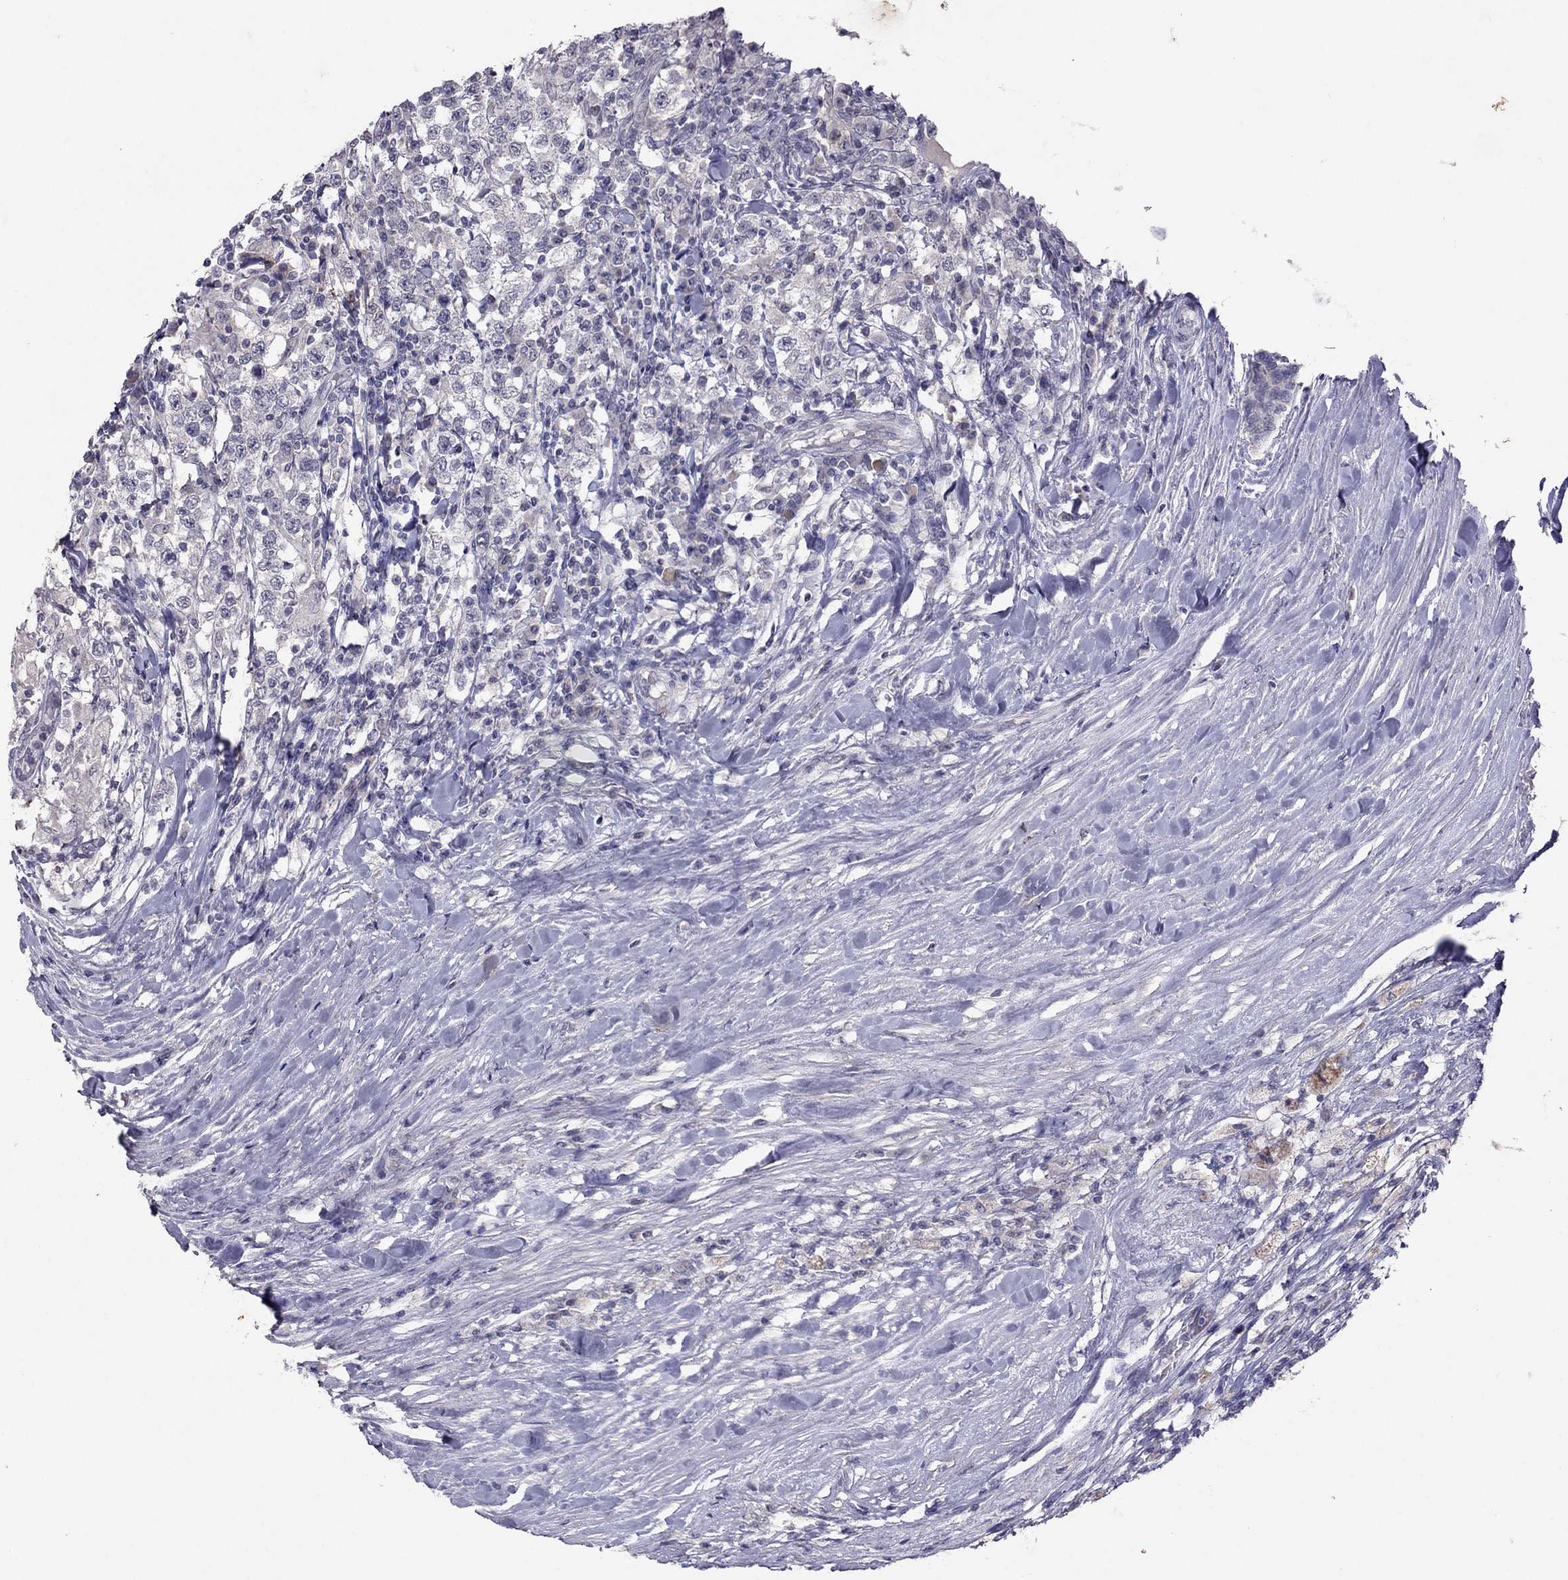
{"staining": {"intensity": "negative", "quantity": "none", "location": "none"}, "tissue": "testis cancer", "cell_type": "Tumor cells", "image_type": "cancer", "snomed": [{"axis": "morphology", "description": "Seminoma, NOS"}, {"axis": "morphology", "description": "Carcinoma, Embryonal, NOS"}, {"axis": "topography", "description": "Testis"}], "caption": "DAB immunohistochemical staining of embryonal carcinoma (testis) displays no significant staining in tumor cells.", "gene": "FST", "patient": {"sex": "male", "age": 41}}